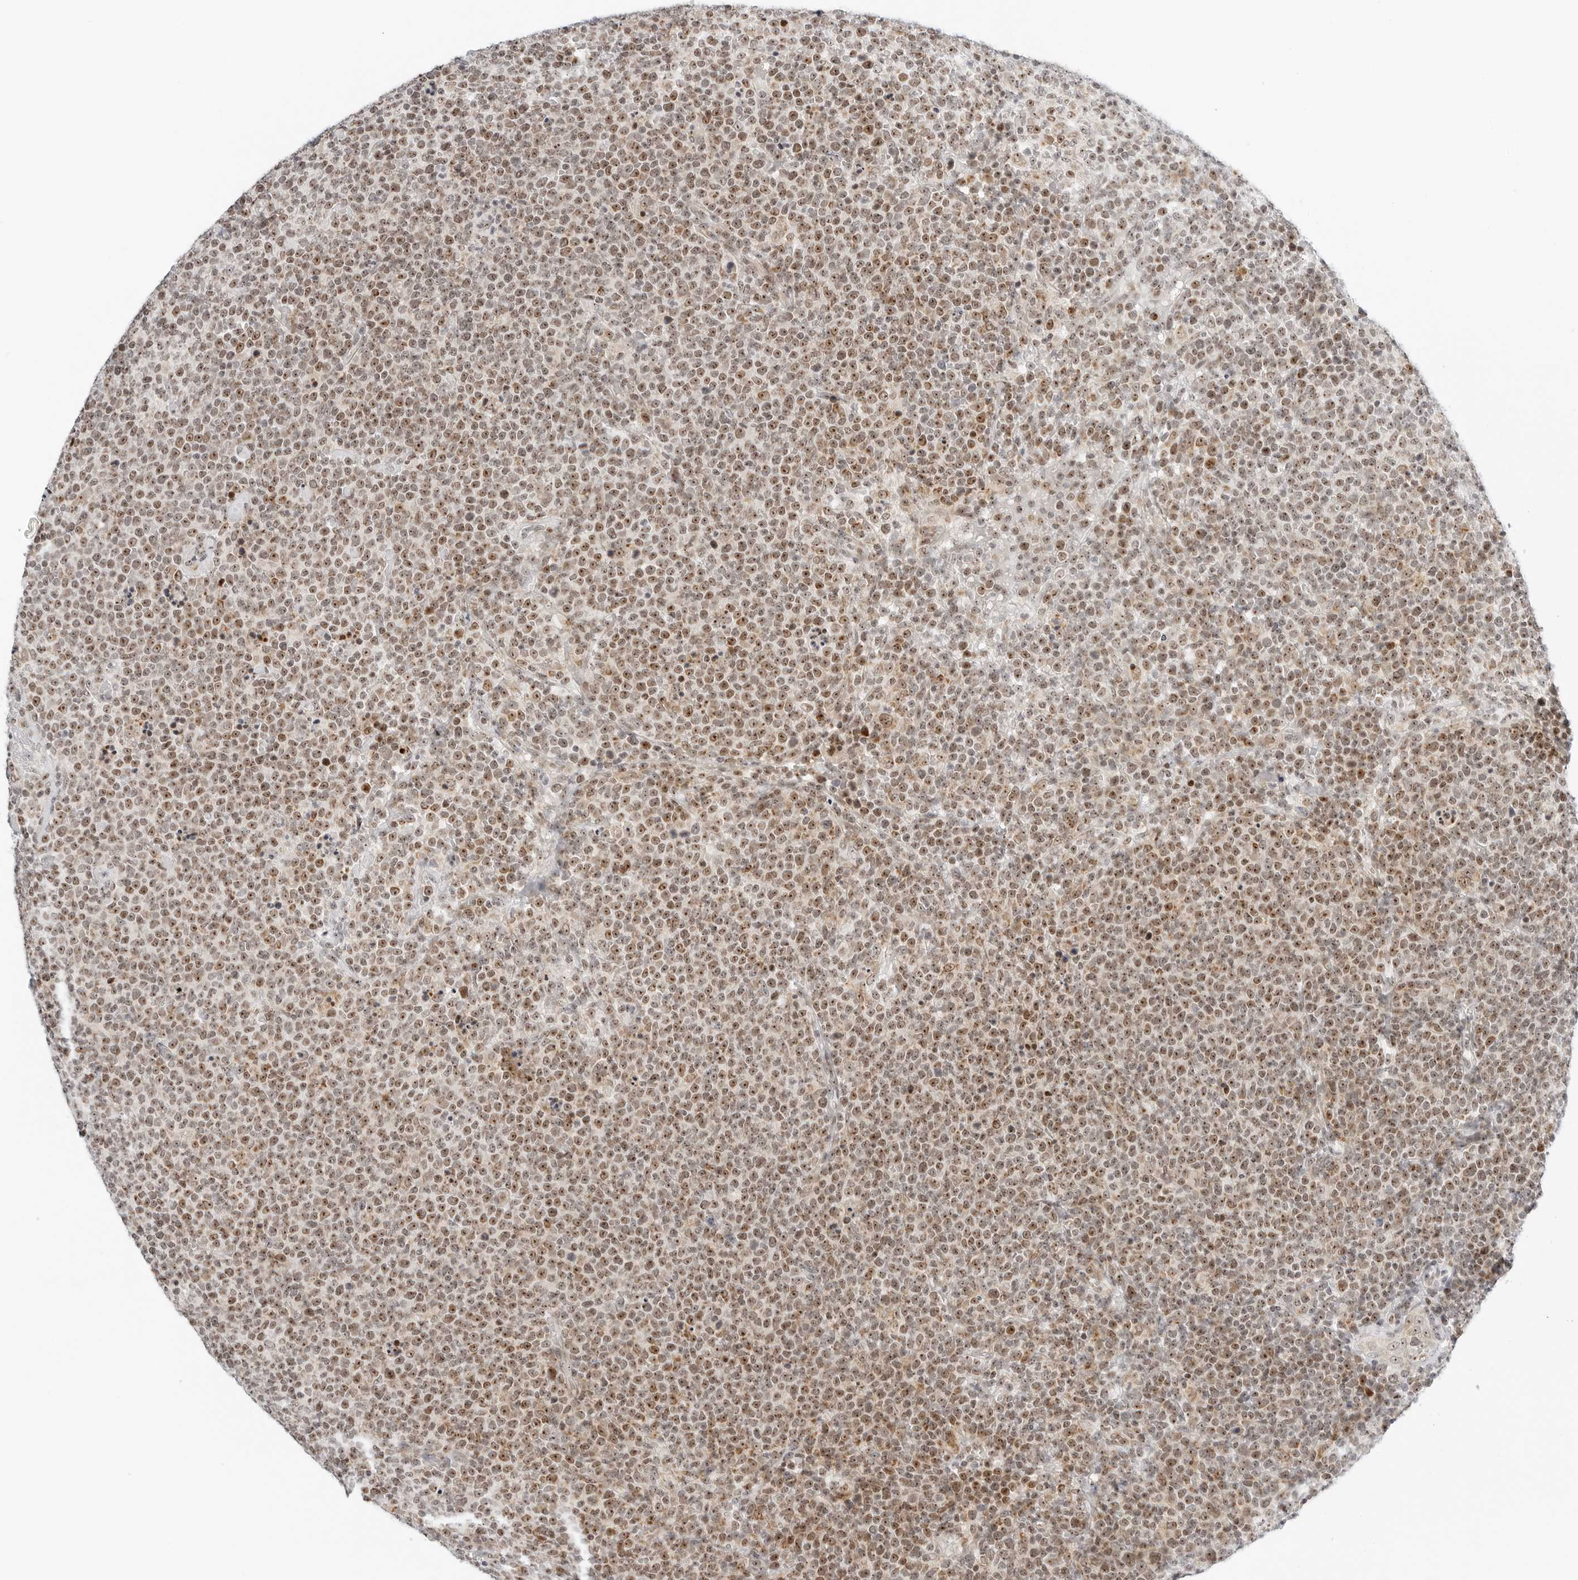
{"staining": {"intensity": "moderate", "quantity": ">75%", "location": "nuclear"}, "tissue": "lymphoma", "cell_type": "Tumor cells", "image_type": "cancer", "snomed": [{"axis": "morphology", "description": "Malignant lymphoma, non-Hodgkin's type, High grade"}, {"axis": "topography", "description": "Lymph node"}], "caption": "Human malignant lymphoma, non-Hodgkin's type (high-grade) stained with a brown dye reveals moderate nuclear positive staining in about >75% of tumor cells.", "gene": "RIMKLA", "patient": {"sex": "male", "age": 61}}